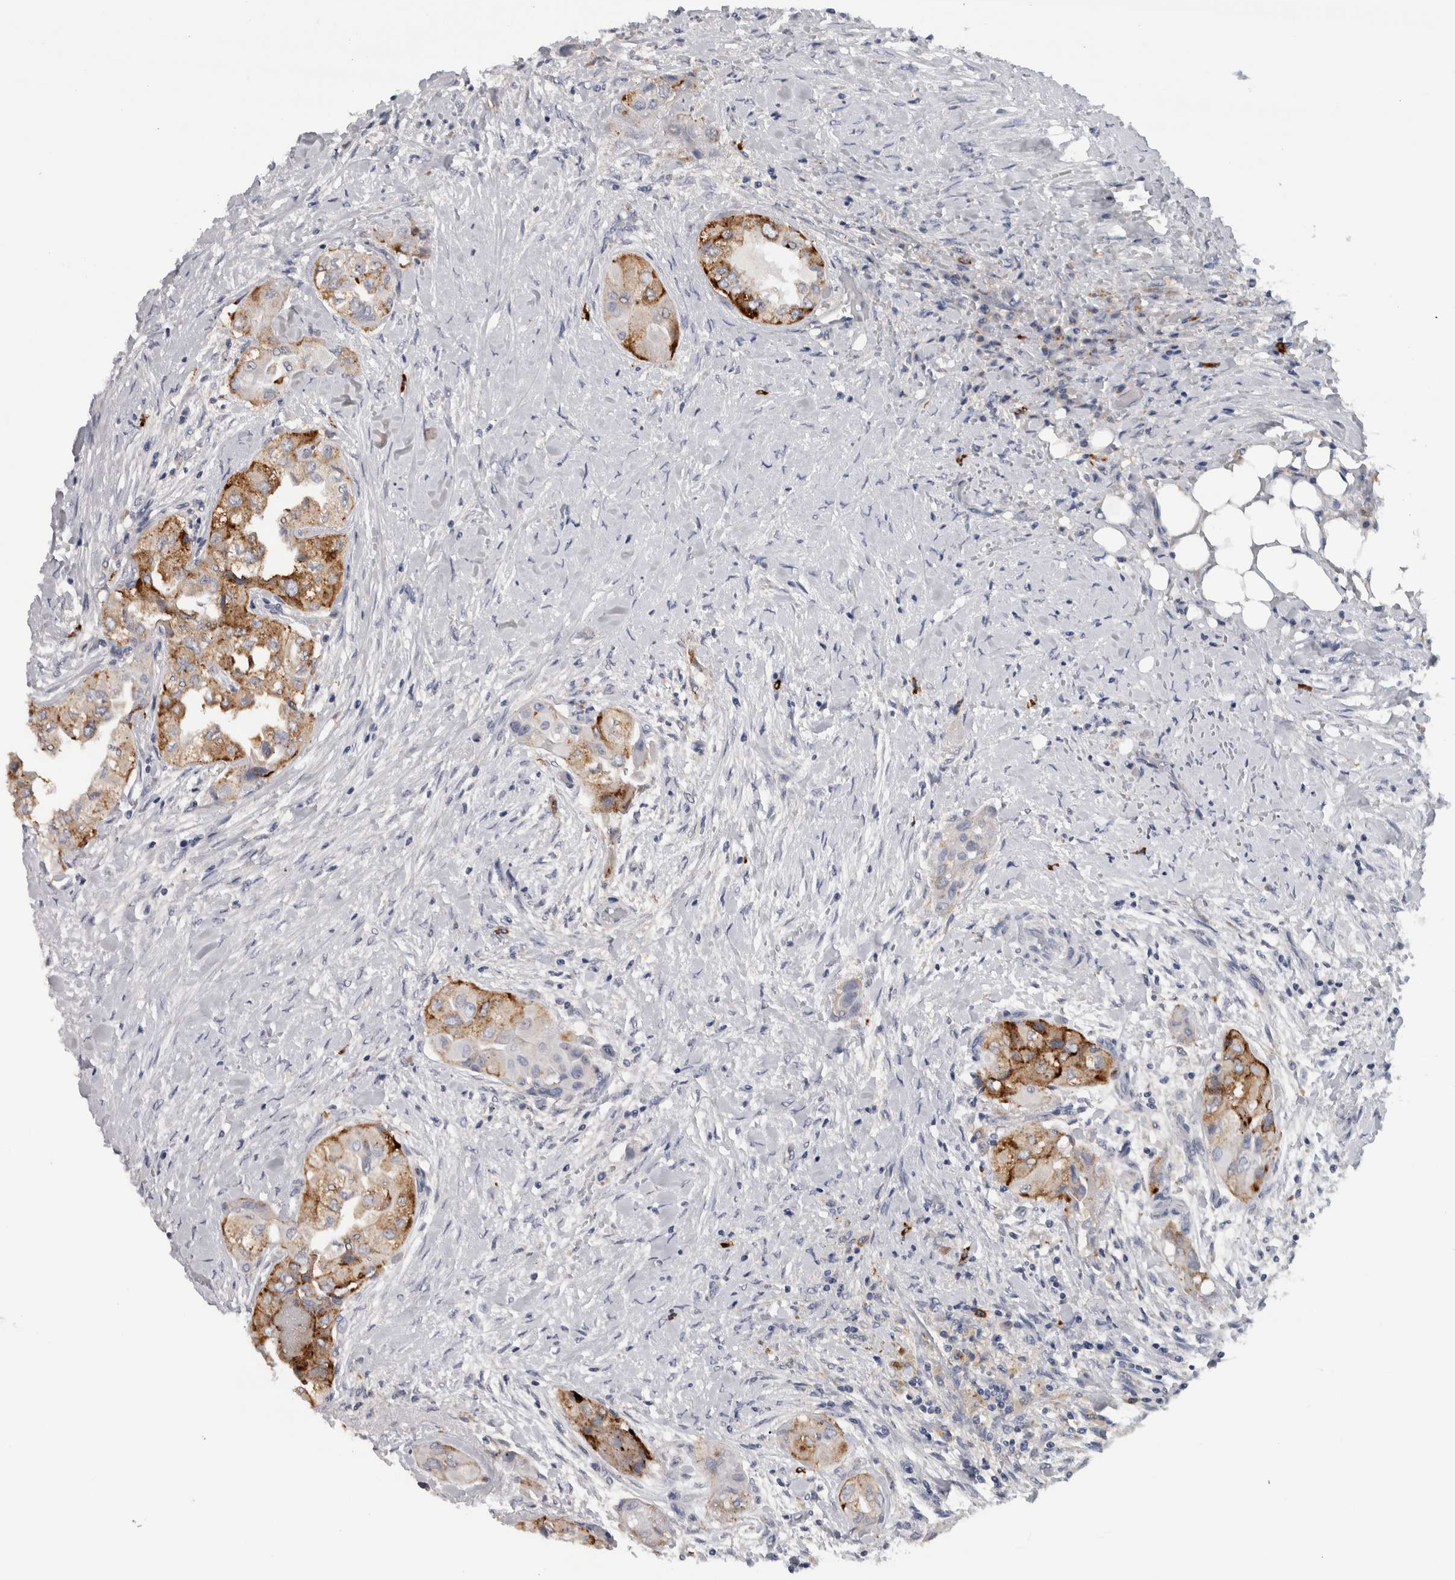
{"staining": {"intensity": "moderate", "quantity": ">75%", "location": "cytoplasmic/membranous"}, "tissue": "thyroid cancer", "cell_type": "Tumor cells", "image_type": "cancer", "snomed": [{"axis": "morphology", "description": "Papillary adenocarcinoma, NOS"}, {"axis": "topography", "description": "Thyroid gland"}], "caption": "A brown stain shows moderate cytoplasmic/membranous staining of a protein in papillary adenocarcinoma (thyroid) tumor cells. (brown staining indicates protein expression, while blue staining denotes nuclei).", "gene": "CD63", "patient": {"sex": "female", "age": 59}}